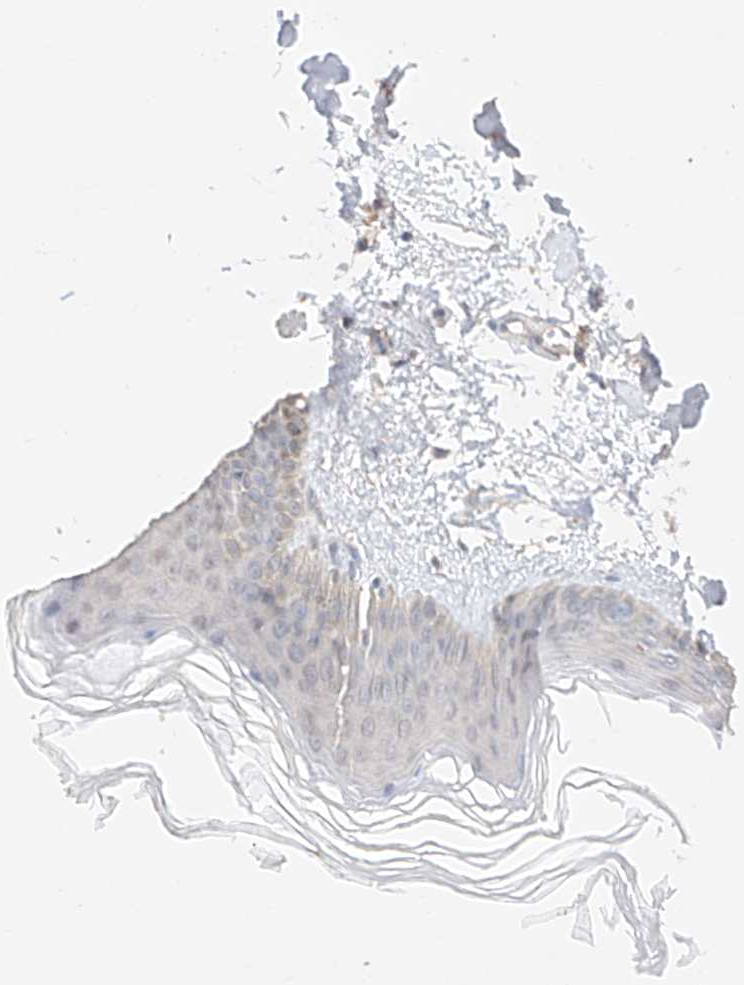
{"staining": {"intensity": "negative", "quantity": "none", "location": "none"}, "tissue": "skin", "cell_type": "Fibroblasts", "image_type": "normal", "snomed": [{"axis": "morphology", "description": "Normal tissue, NOS"}, {"axis": "topography", "description": "Skin"}], "caption": "Normal skin was stained to show a protein in brown. There is no significant positivity in fibroblasts. (DAB (3,3'-diaminobenzidine) IHC visualized using brightfield microscopy, high magnification).", "gene": "APIP", "patient": {"sex": "female", "age": 27}}